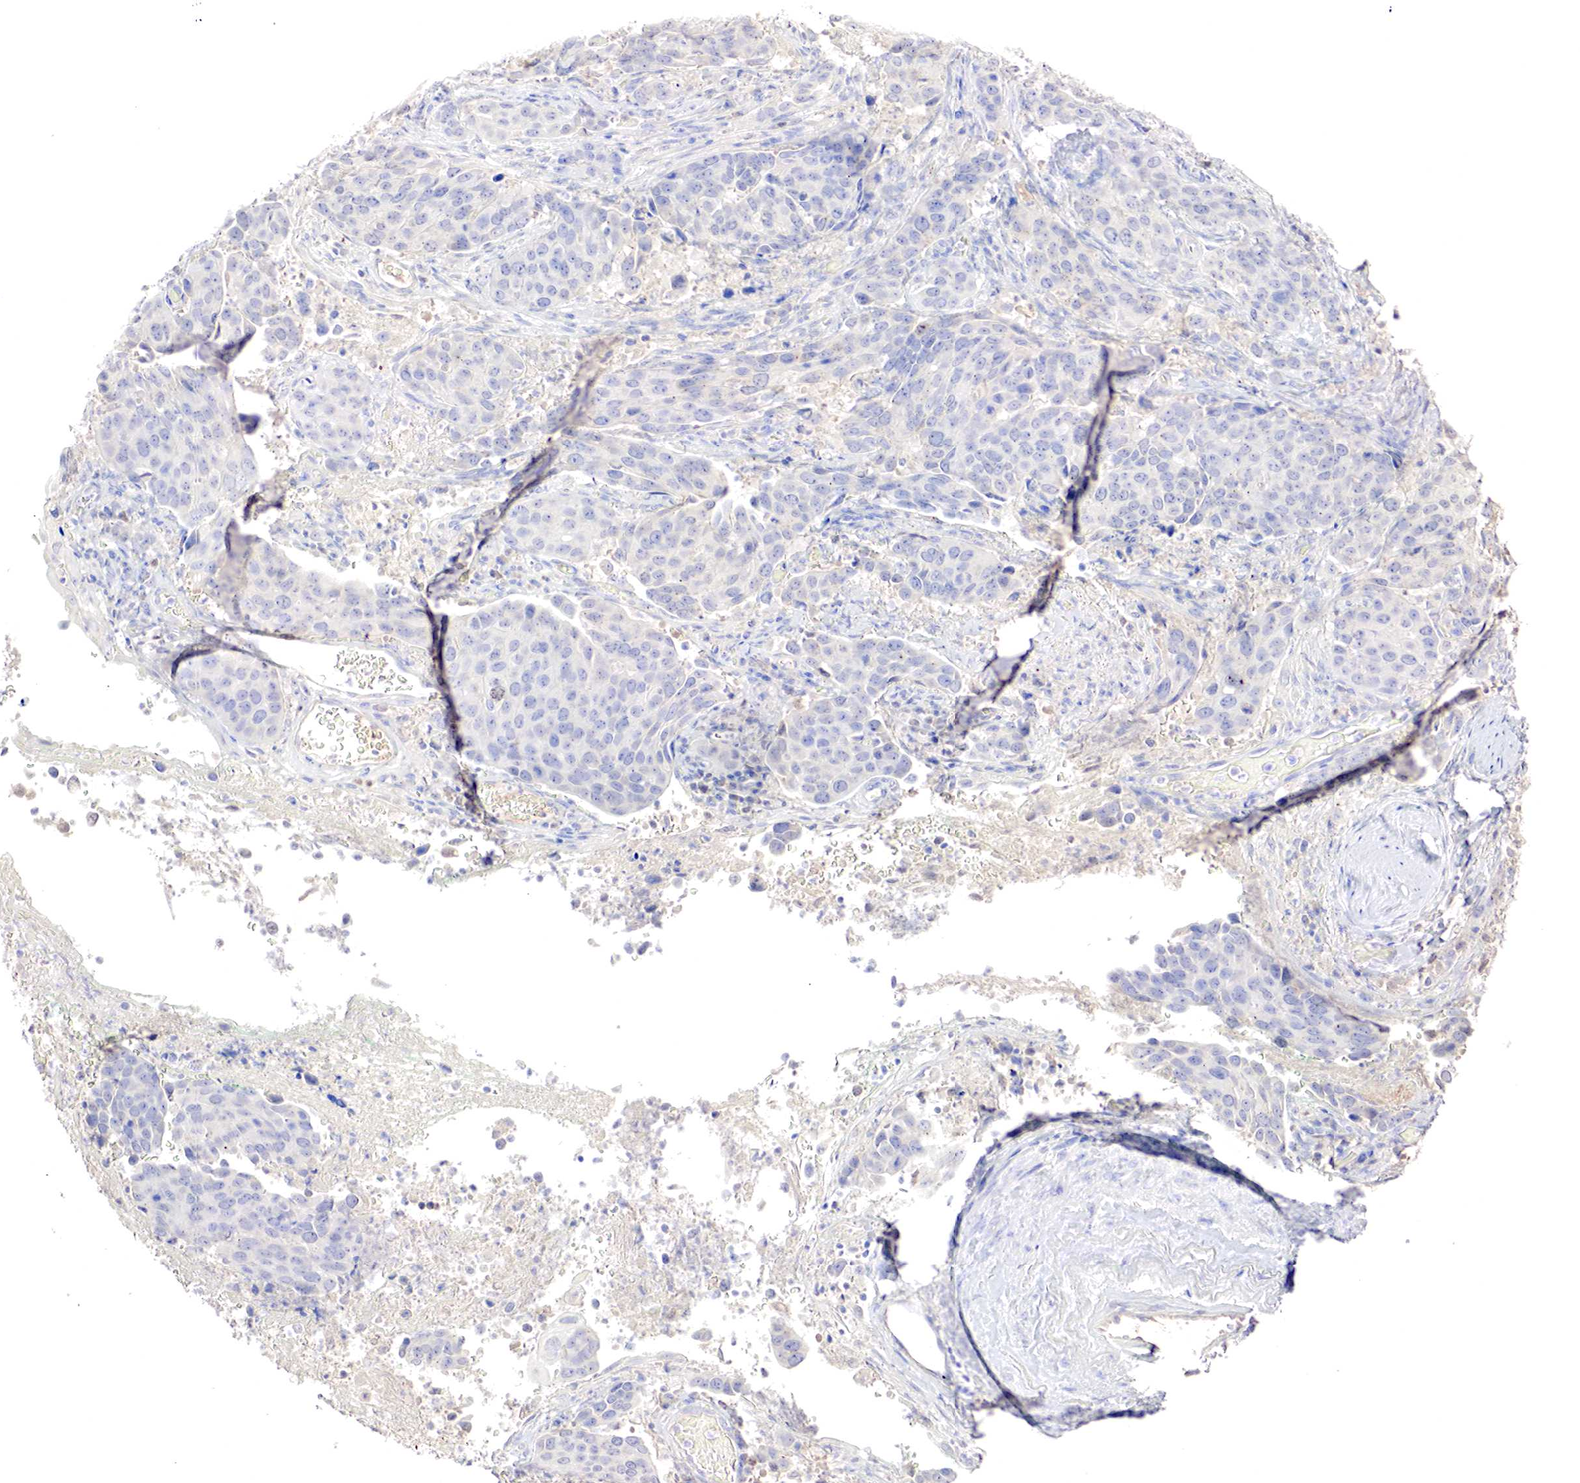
{"staining": {"intensity": "negative", "quantity": "none", "location": "none"}, "tissue": "cervical cancer", "cell_type": "Tumor cells", "image_type": "cancer", "snomed": [{"axis": "morphology", "description": "Squamous cell carcinoma, NOS"}, {"axis": "topography", "description": "Cervix"}], "caption": "Immunohistochemical staining of cervical squamous cell carcinoma demonstrates no significant positivity in tumor cells. (DAB (3,3'-diaminobenzidine) immunohistochemistry (IHC) with hematoxylin counter stain).", "gene": "GATA1", "patient": {"sex": "female", "age": 54}}